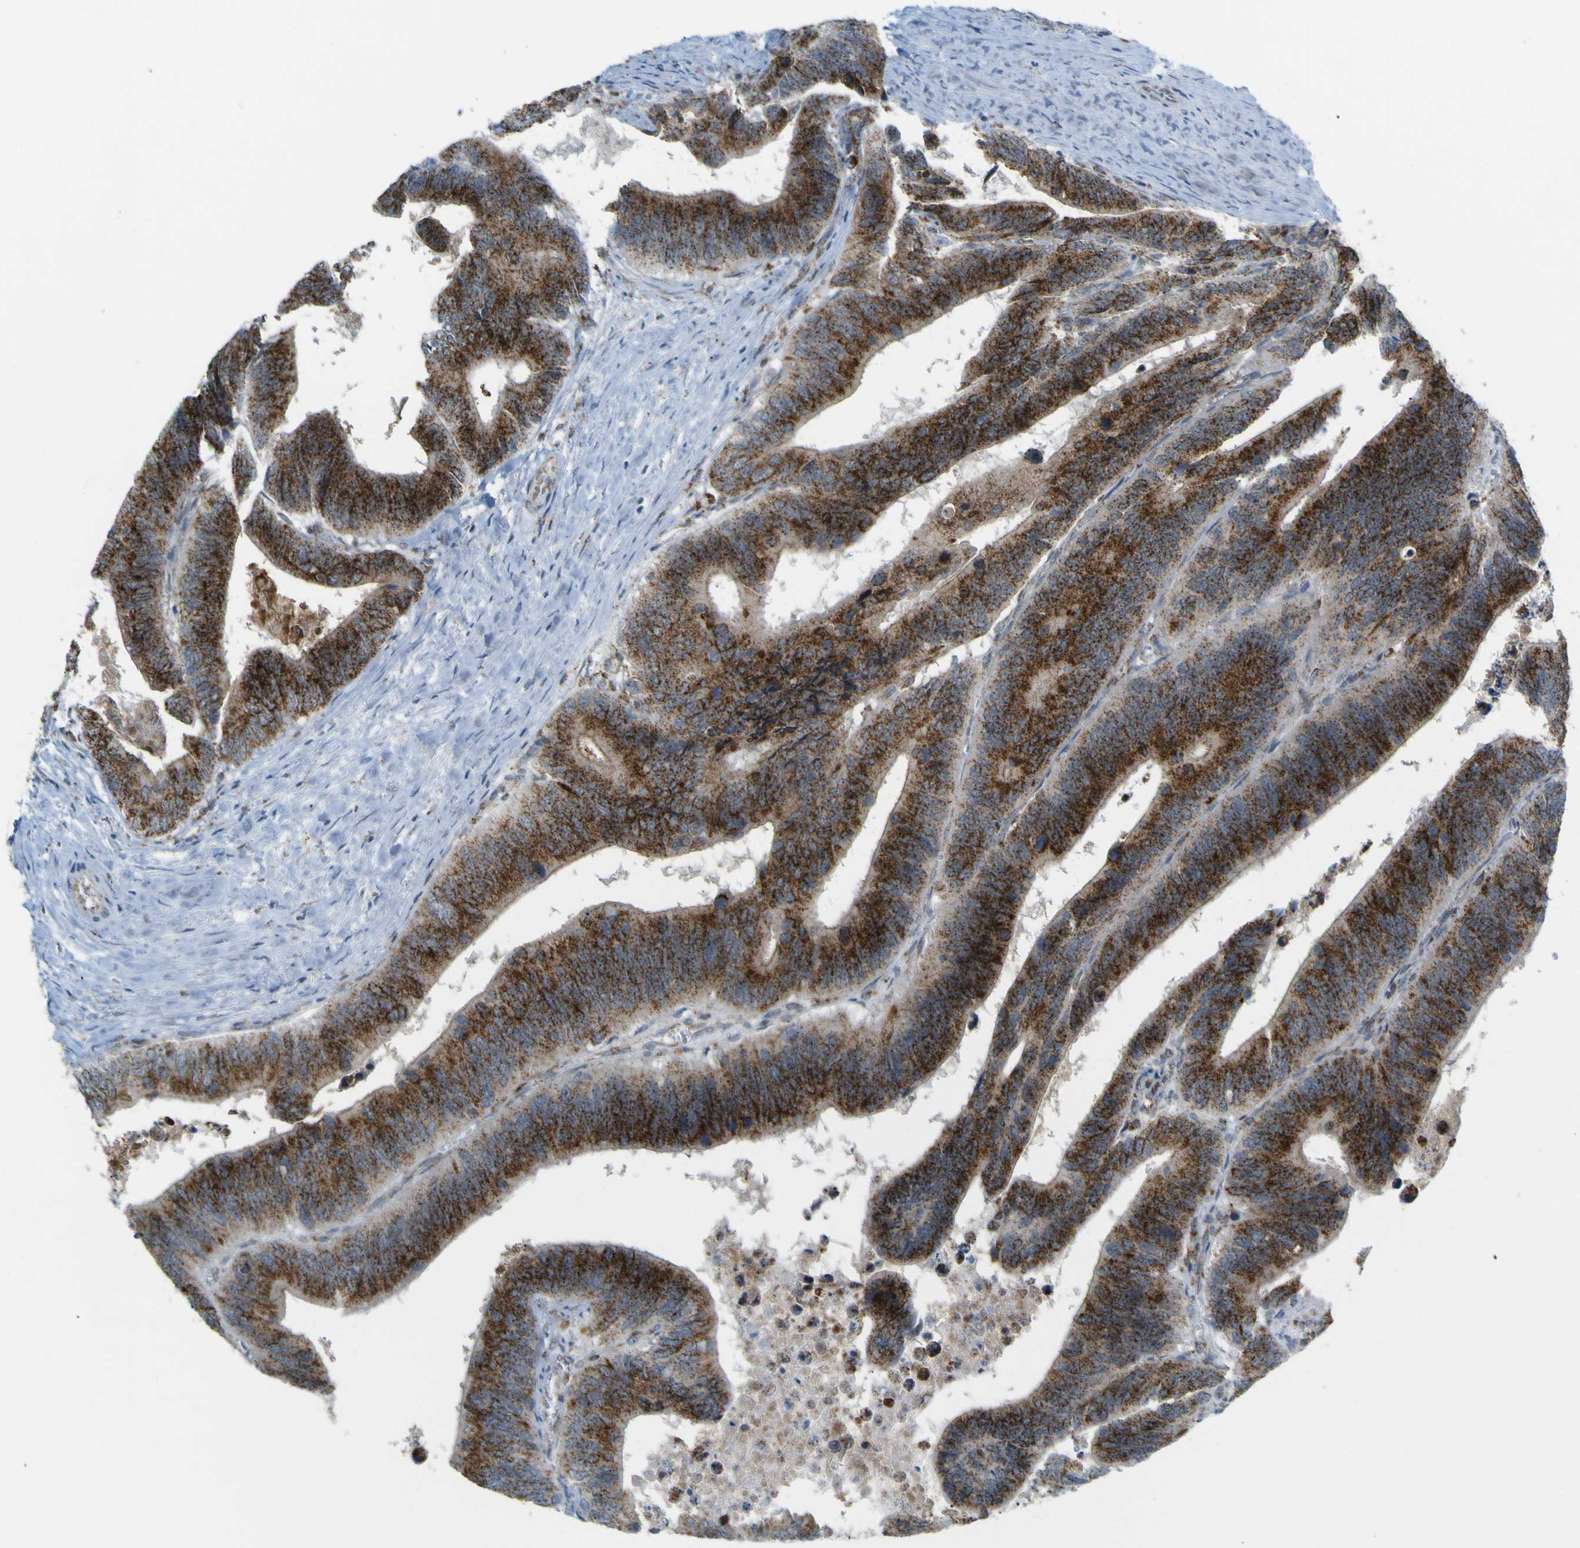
{"staining": {"intensity": "strong", "quantity": ">75%", "location": "cytoplasmic/membranous"}, "tissue": "colorectal cancer", "cell_type": "Tumor cells", "image_type": "cancer", "snomed": [{"axis": "morphology", "description": "Adenocarcinoma, NOS"}, {"axis": "topography", "description": "Colon"}], "caption": "Immunohistochemical staining of human colorectal cancer (adenocarcinoma) reveals high levels of strong cytoplasmic/membranous protein positivity in approximately >75% of tumor cells. The protein is stained brown, and the nuclei are stained in blue (DAB (3,3'-diaminobenzidine) IHC with brightfield microscopy, high magnification).", "gene": "ACBD5", "patient": {"sex": "male", "age": 72}}